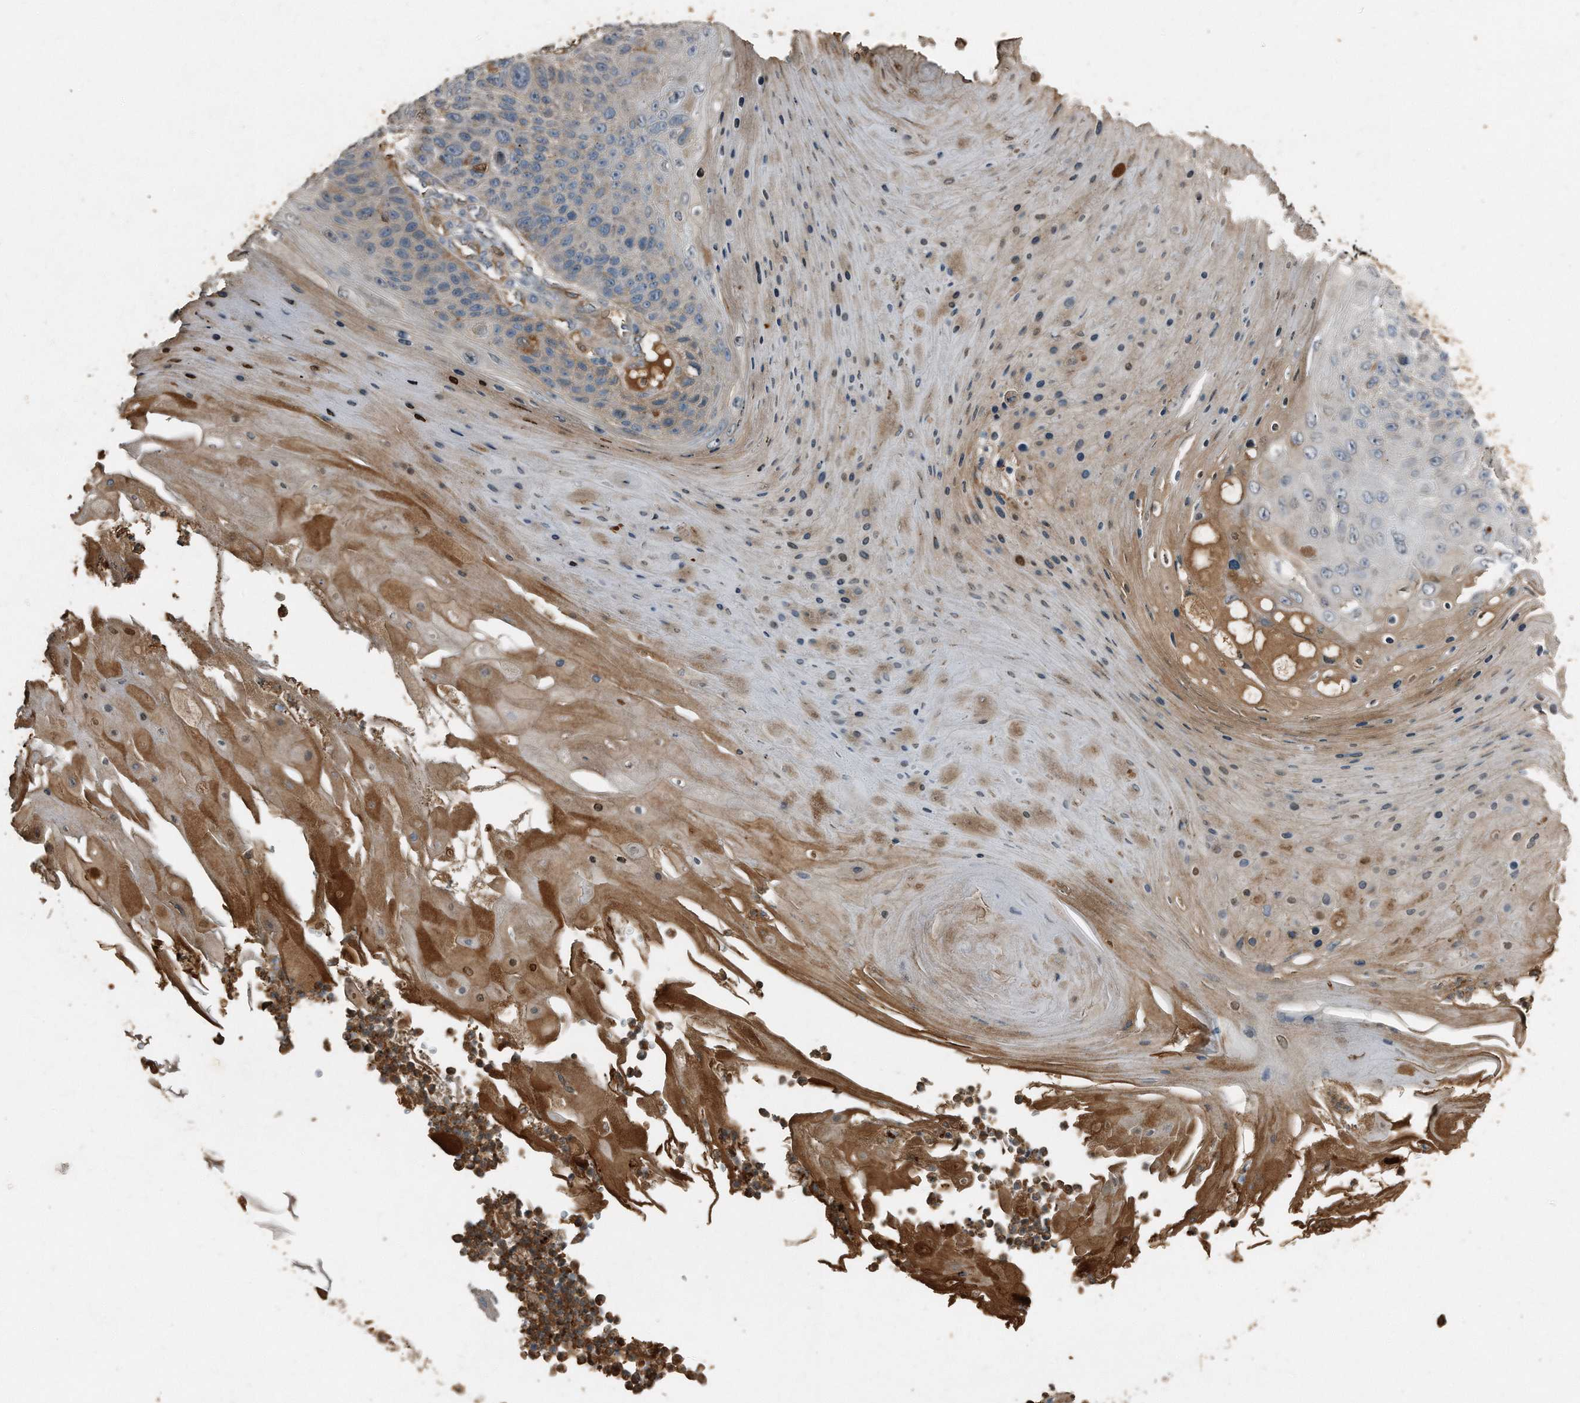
{"staining": {"intensity": "weak", "quantity": "<25%", "location": "cytoplasmic/membranous"}, "tissue": "skin cancer", "cell_type": "Tumor cells", "image_type": "cancer", "snomed": [{"axis": "morphology", "description": "Squamous cell carcinoma, NOS"}, {"axis": "topography", "description": "Skin"}], "caption": "Skin squamous cell carcinoma was stained to show a protein in brown. There is no significant expression in tumor cells.", "gene": "C9", "patient": {"sex": "female", "age": 88}}